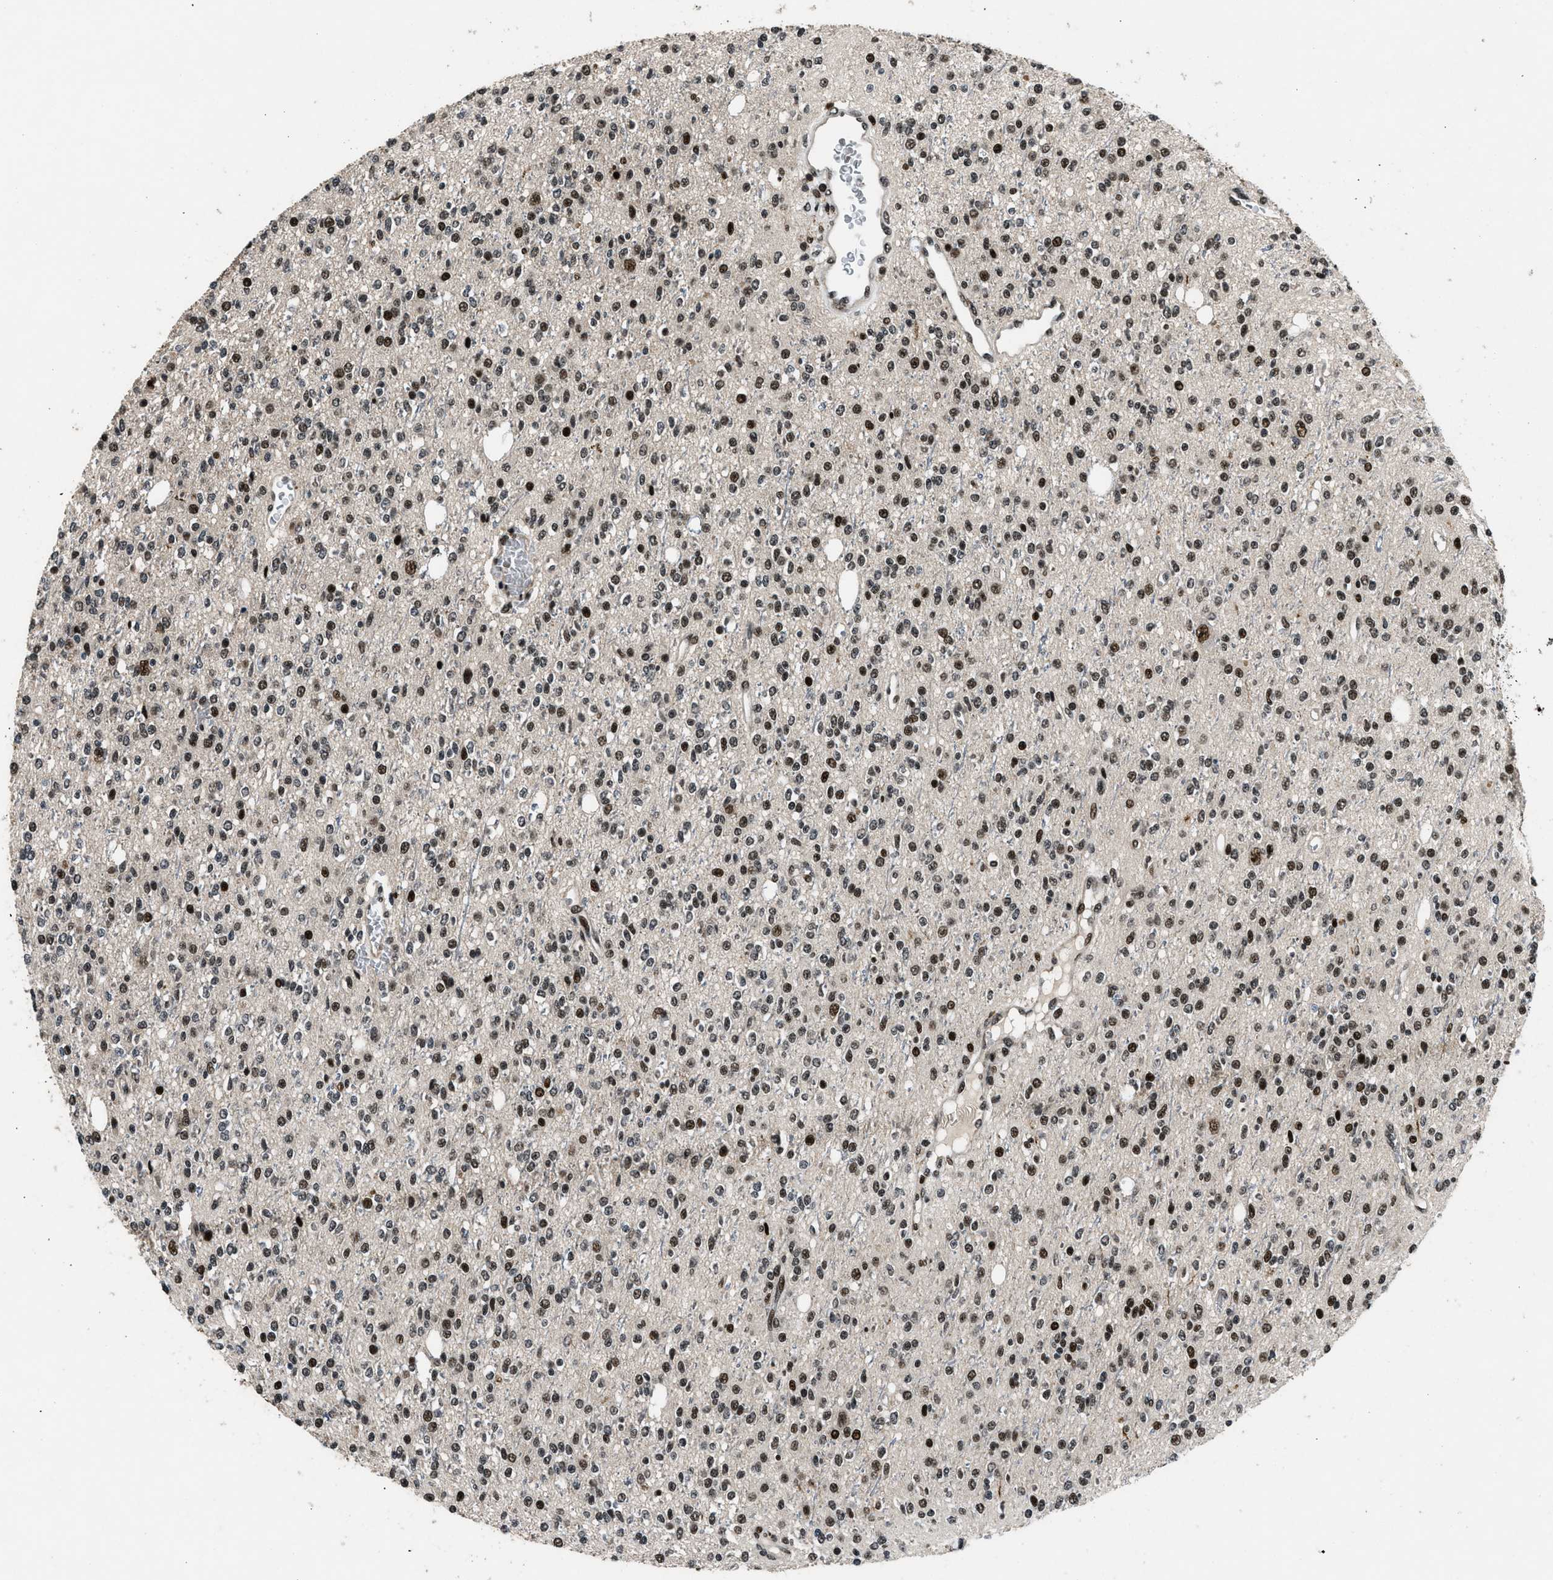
{"staining": {"intensity": "strong", "quantity": ">75%", "location": "nuclear"}, "tissue": "glioma", "cell_type": "Tumor cells", "image_type": "cancer", "snomed": [{"axis": "morphology", "description": "Glioma, malignant, High grade"}, {"axis": "topography", "description": "Brain"}], "caption": "This is an image of immunohistochemistry (IHC) staining of malignant glioma (high-grade), which shows strong positivity in the nuclear of tumor cells.", "gene": "SMARCB1", "patient": {"sex": "male", "age": 34}}